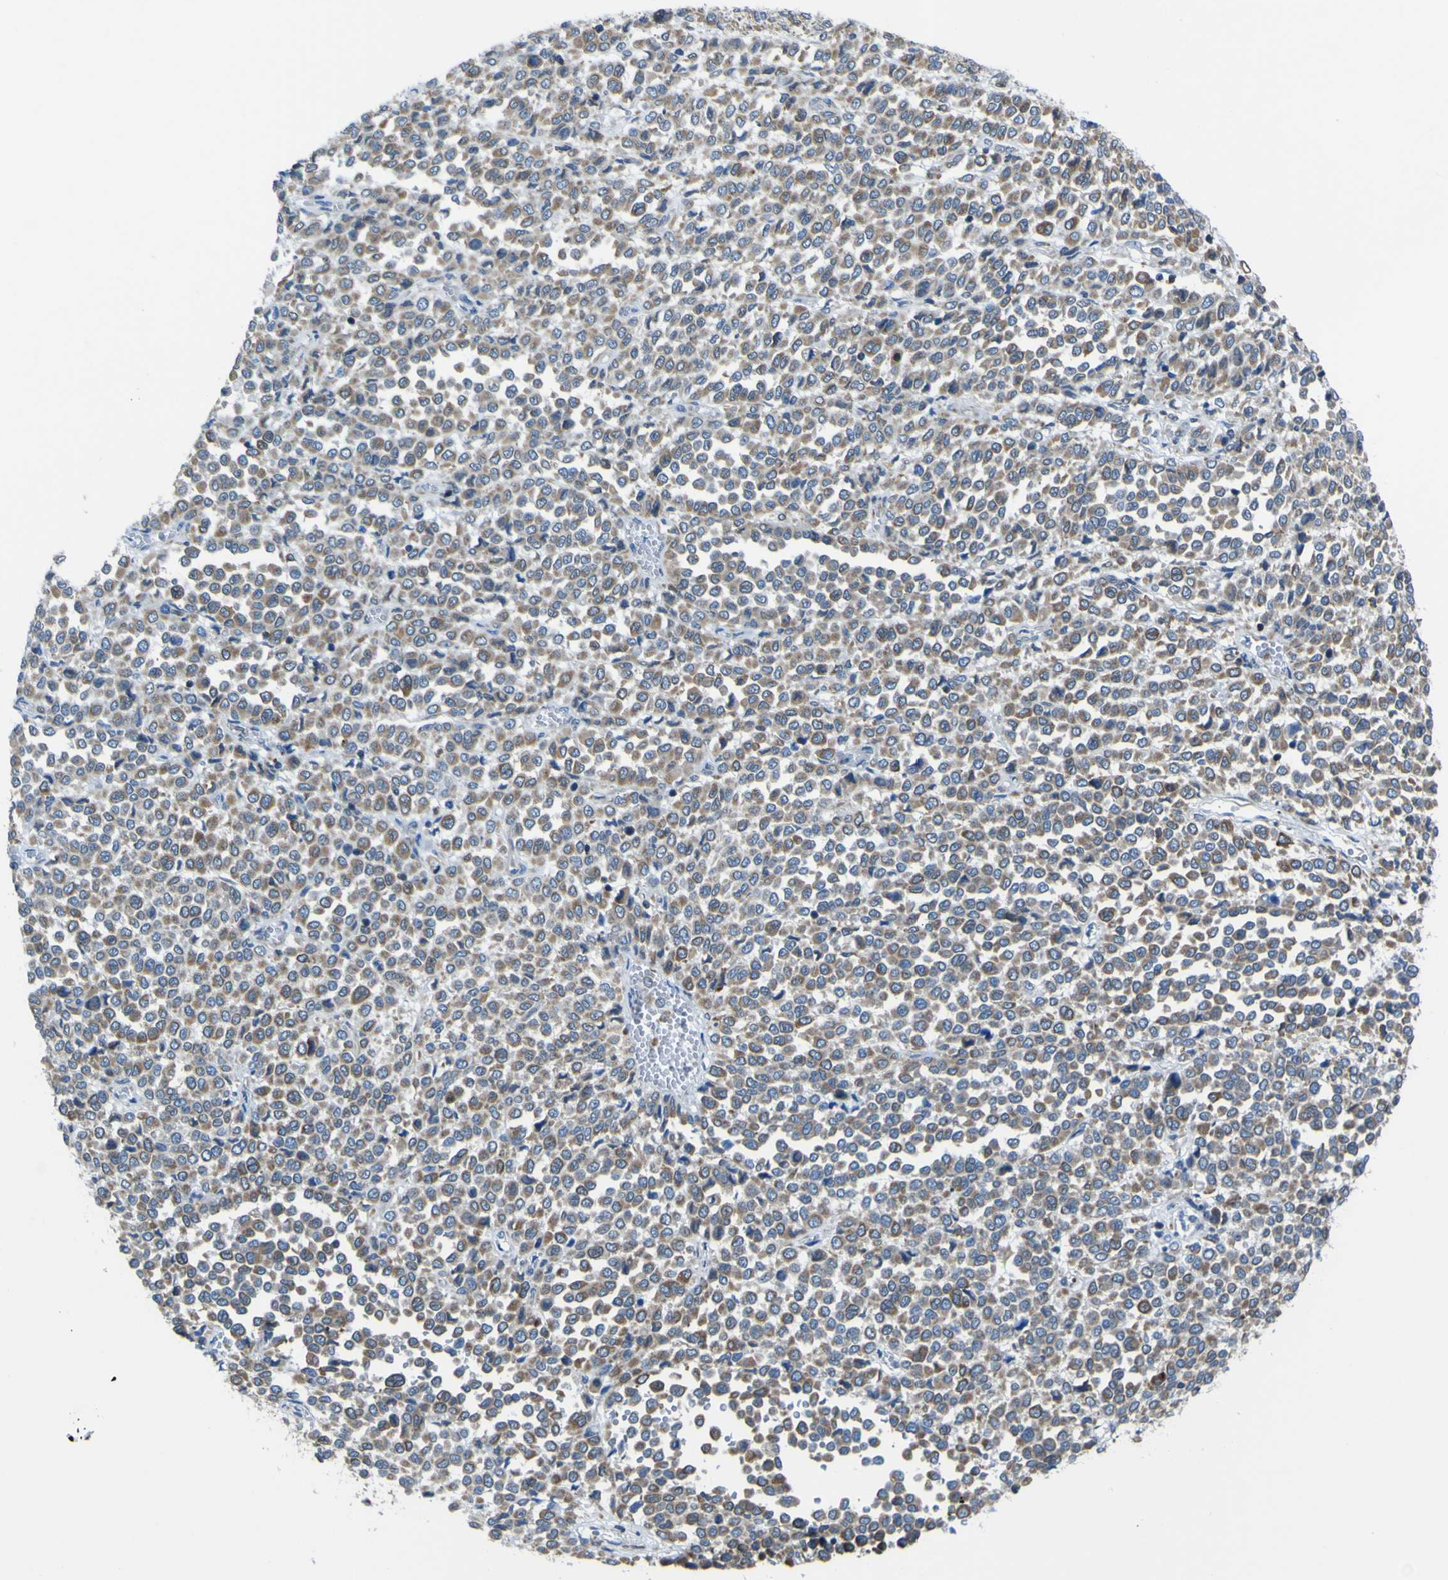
{"staining": {"intensity": "moderate", "quantity": ">75%", "location": "cytoplasmic/membranous"}, "tissue": "melanoma", "cell_type": "Tumor cells", "image_type": "cancer", "snomed": [{"axis": "morphology", "description": "Malignant melanoma, Metastatic site"}, {"axis": "topography", "description": "Pancreas"}], "caption": "Human melanoma stained with a brown dye reveals moderate cytoplasmic/membranous positive positivity in approximately >75% of tumor cells.", "gene": "STIM1", "patient": {"sex": "female", "age": 30}}